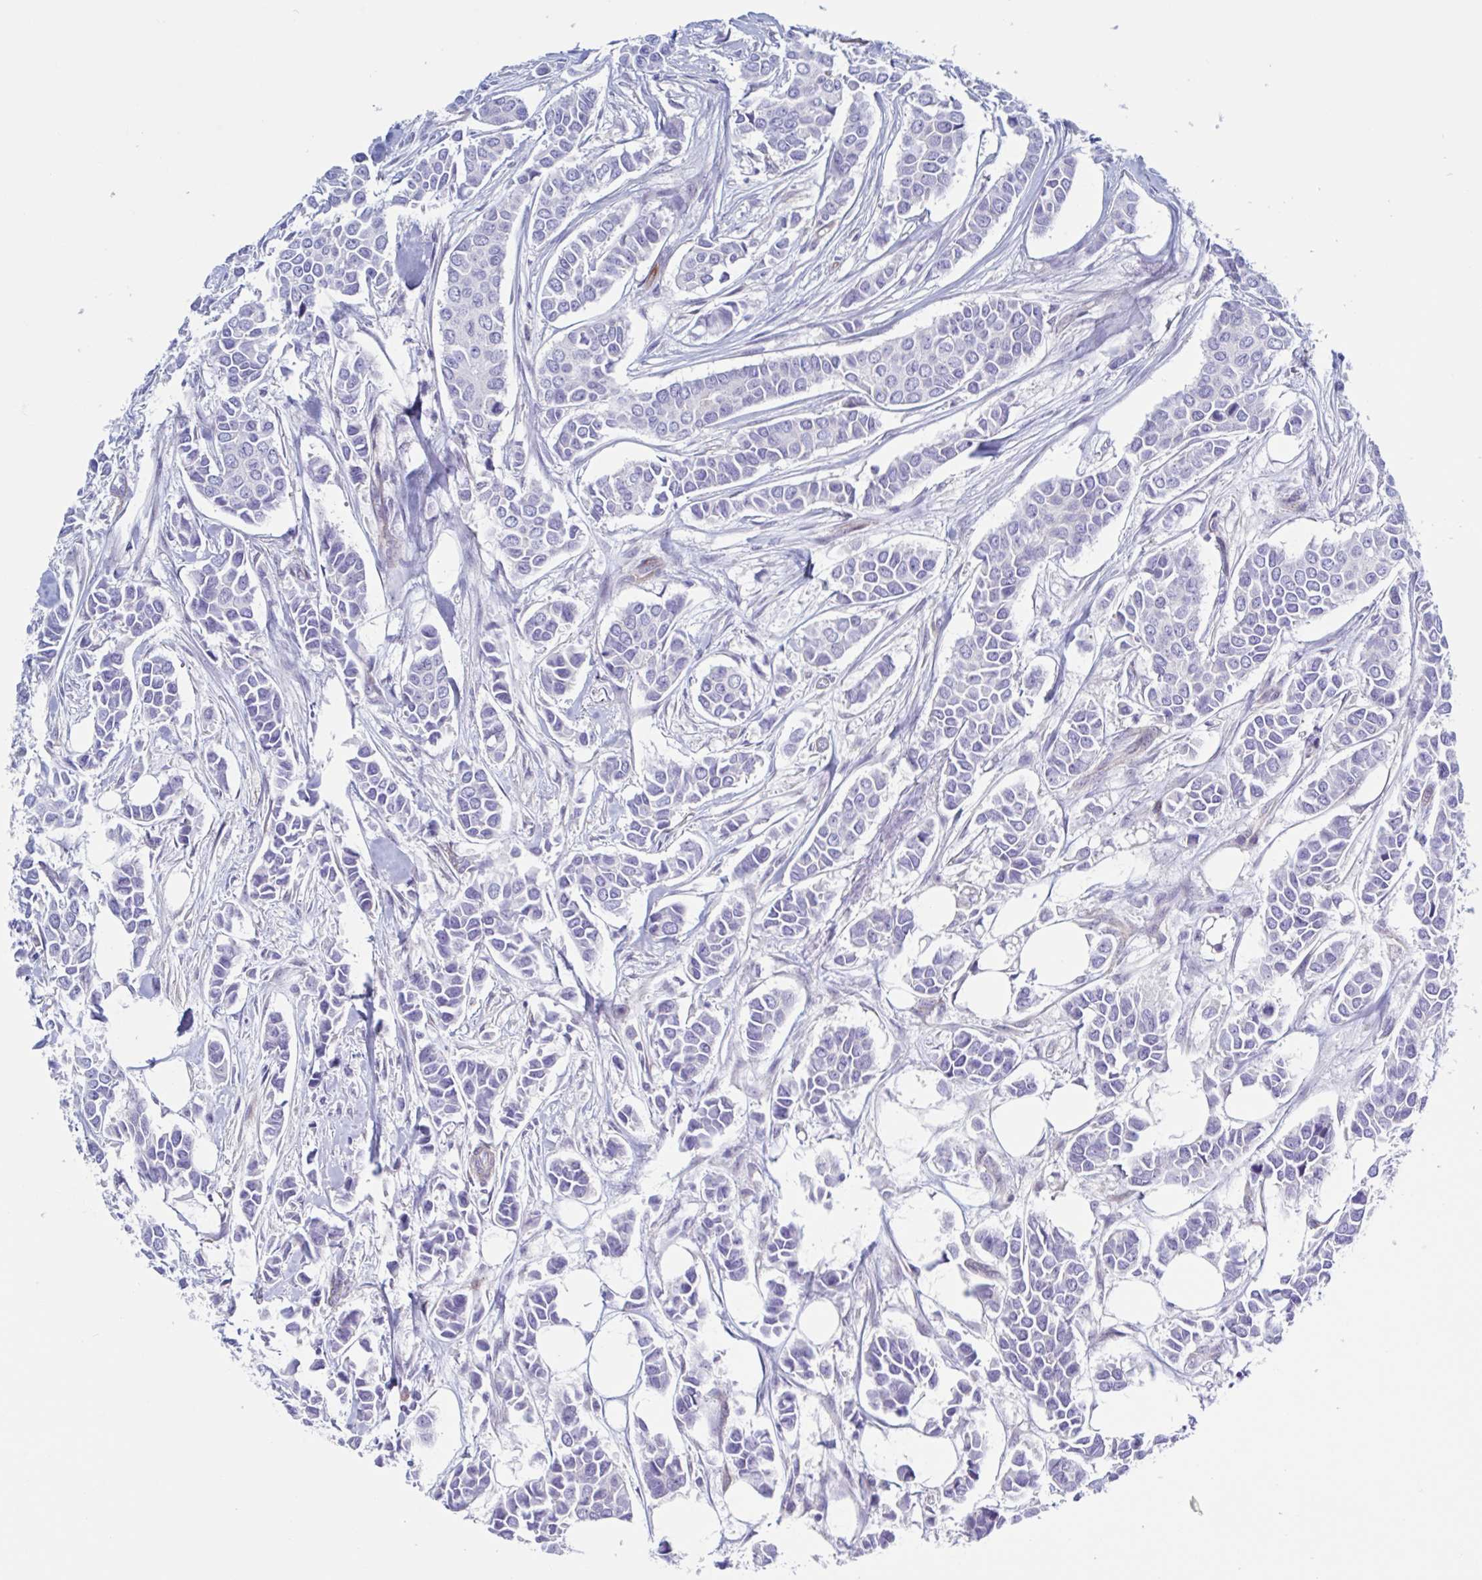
{"staining": {"intensity": "negative", "quantity": "none", "location": "none"}, "tissue": "breast cancer", "cell_type": "Tumor cells", "image_type": "cancer", "snomed": [{"axis": "morphology", "description": "Duct carcinoma"}, {"axis": "topography", "description": "Breast"}], "caption": "This is an immunohistochemistry (IHC) image of breast cancer (intraductal carcinoma). There is no staining in tumor cells.", "gene": "LPIN3", "patient": {"sex": "female", "age": 84}}